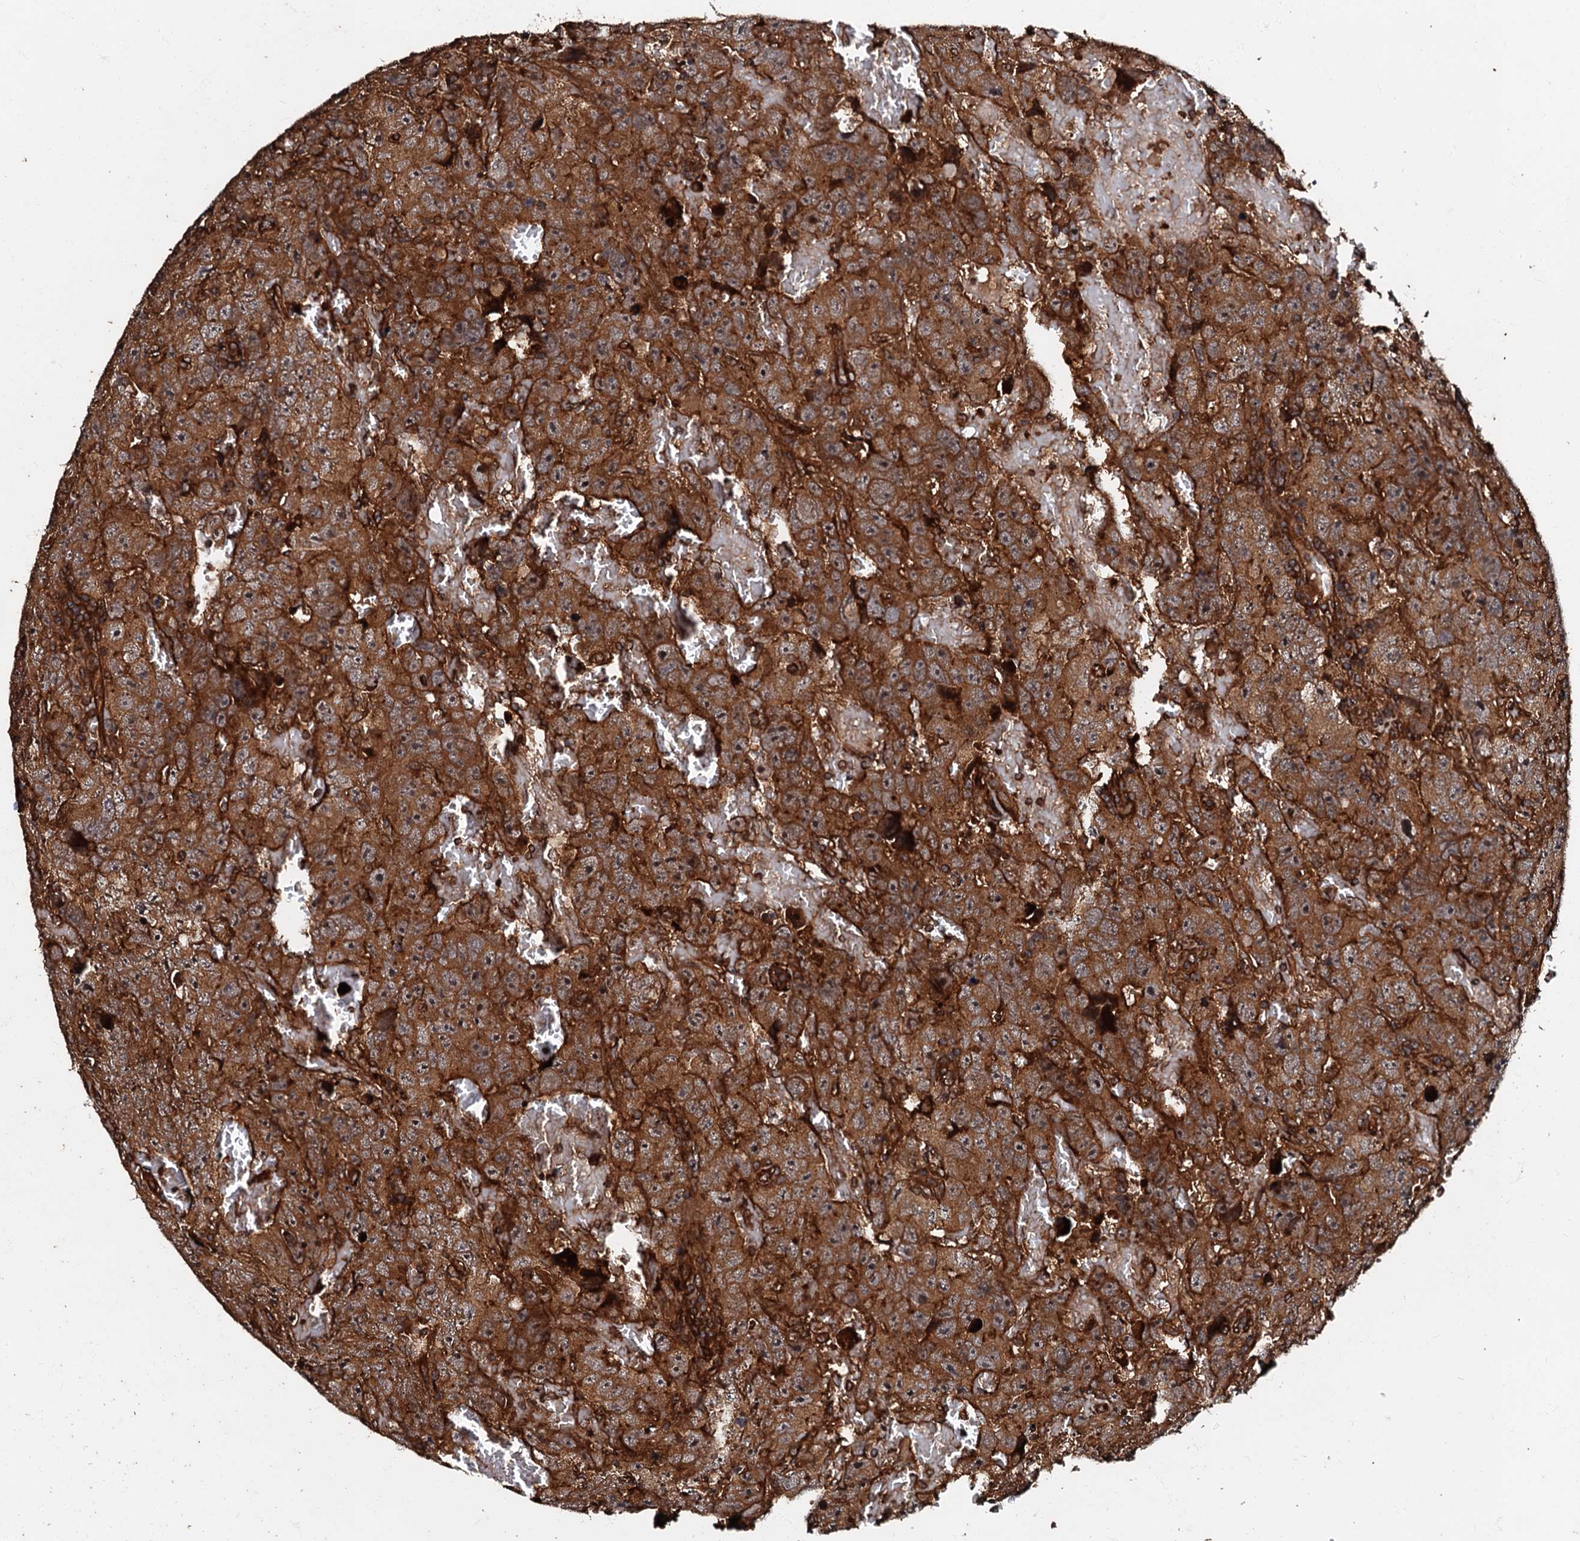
{"staining": {"intensity": "strong", "quantity": ">75%", "location": "cytoplasmic/membranous"}, "tissue": "testis cancer", "cell_type": "Tumor cells", "image_type": "cancer", "snomed": [{"axis": "morphology", "description": "Carcinoma, Embryonal, NOS"}, {"axis": "topography", "description": "Testis"}], "caption": "This image exhibits embryonal carcinoma (testis) stained with immunohistochemistry to label a protein in brown. The cytoplasmic/membranous of tumor cells show strong positivity for the protein. Nuclei are counter-stained blue.", "gene": "BLOC1S6", "patient": {"sex": "male", "age": 45}}